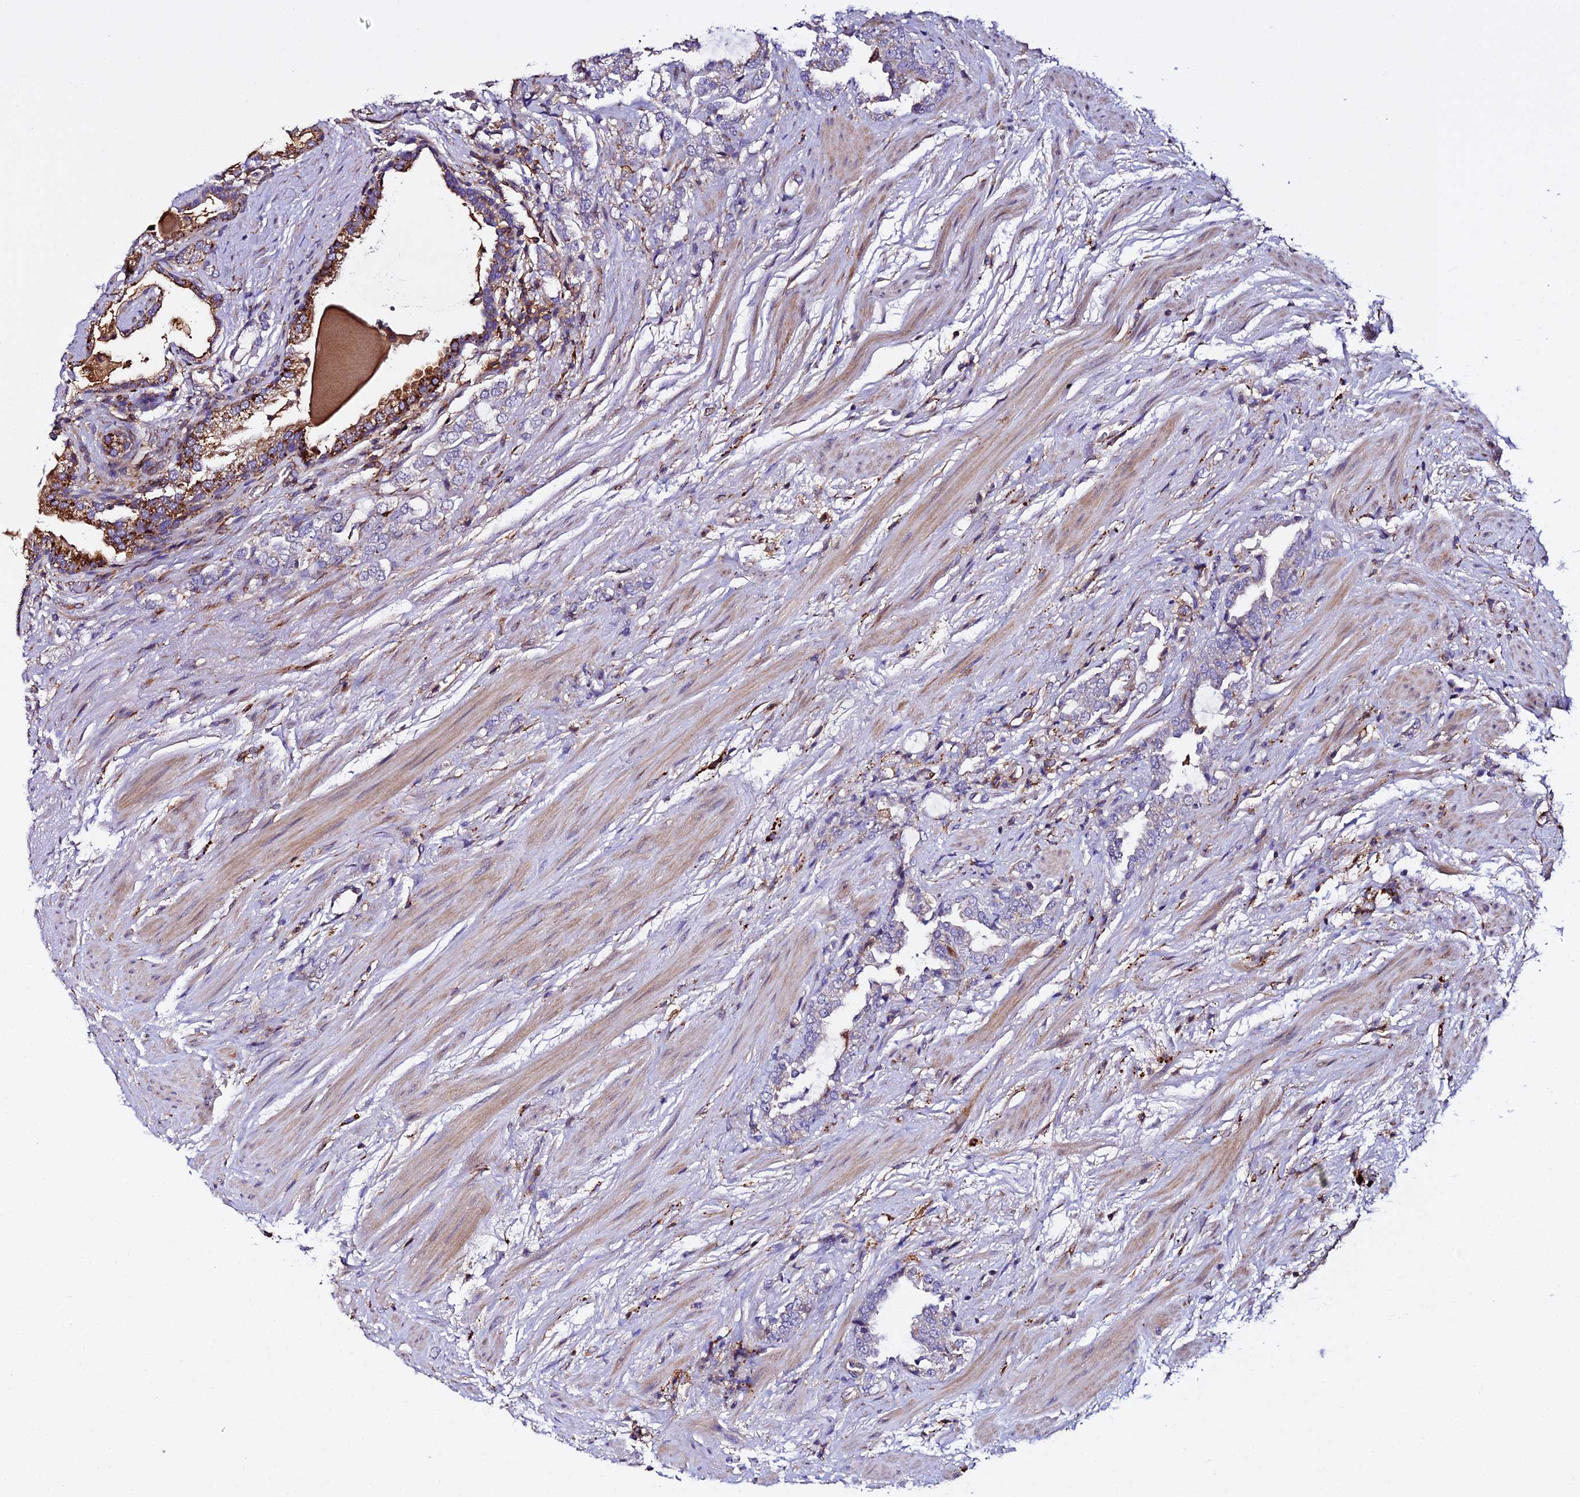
{"staining": {"intensity": "moderate", "quantity": "<25%", "location": "cytoplasmic/membranous"}, "tissue": "prostate cancer", "cell_type": "Tumor cells", "image_type": "cancer", "snomed": [{"axis": "morphology", "description": "Adenocarcinoma, High grade"}, {"axis": "topography", "description": "Prostate"}], "caption": "Immunohistochemical staining of prostate cancer (adenocarcinoma (high-grade)) exhibits moderate cytoplasmic/membranous protein staining in approximately <25% of tumor cells.", "gene": "TRPV2", "patient": {"sex": "male", "age": 64}}